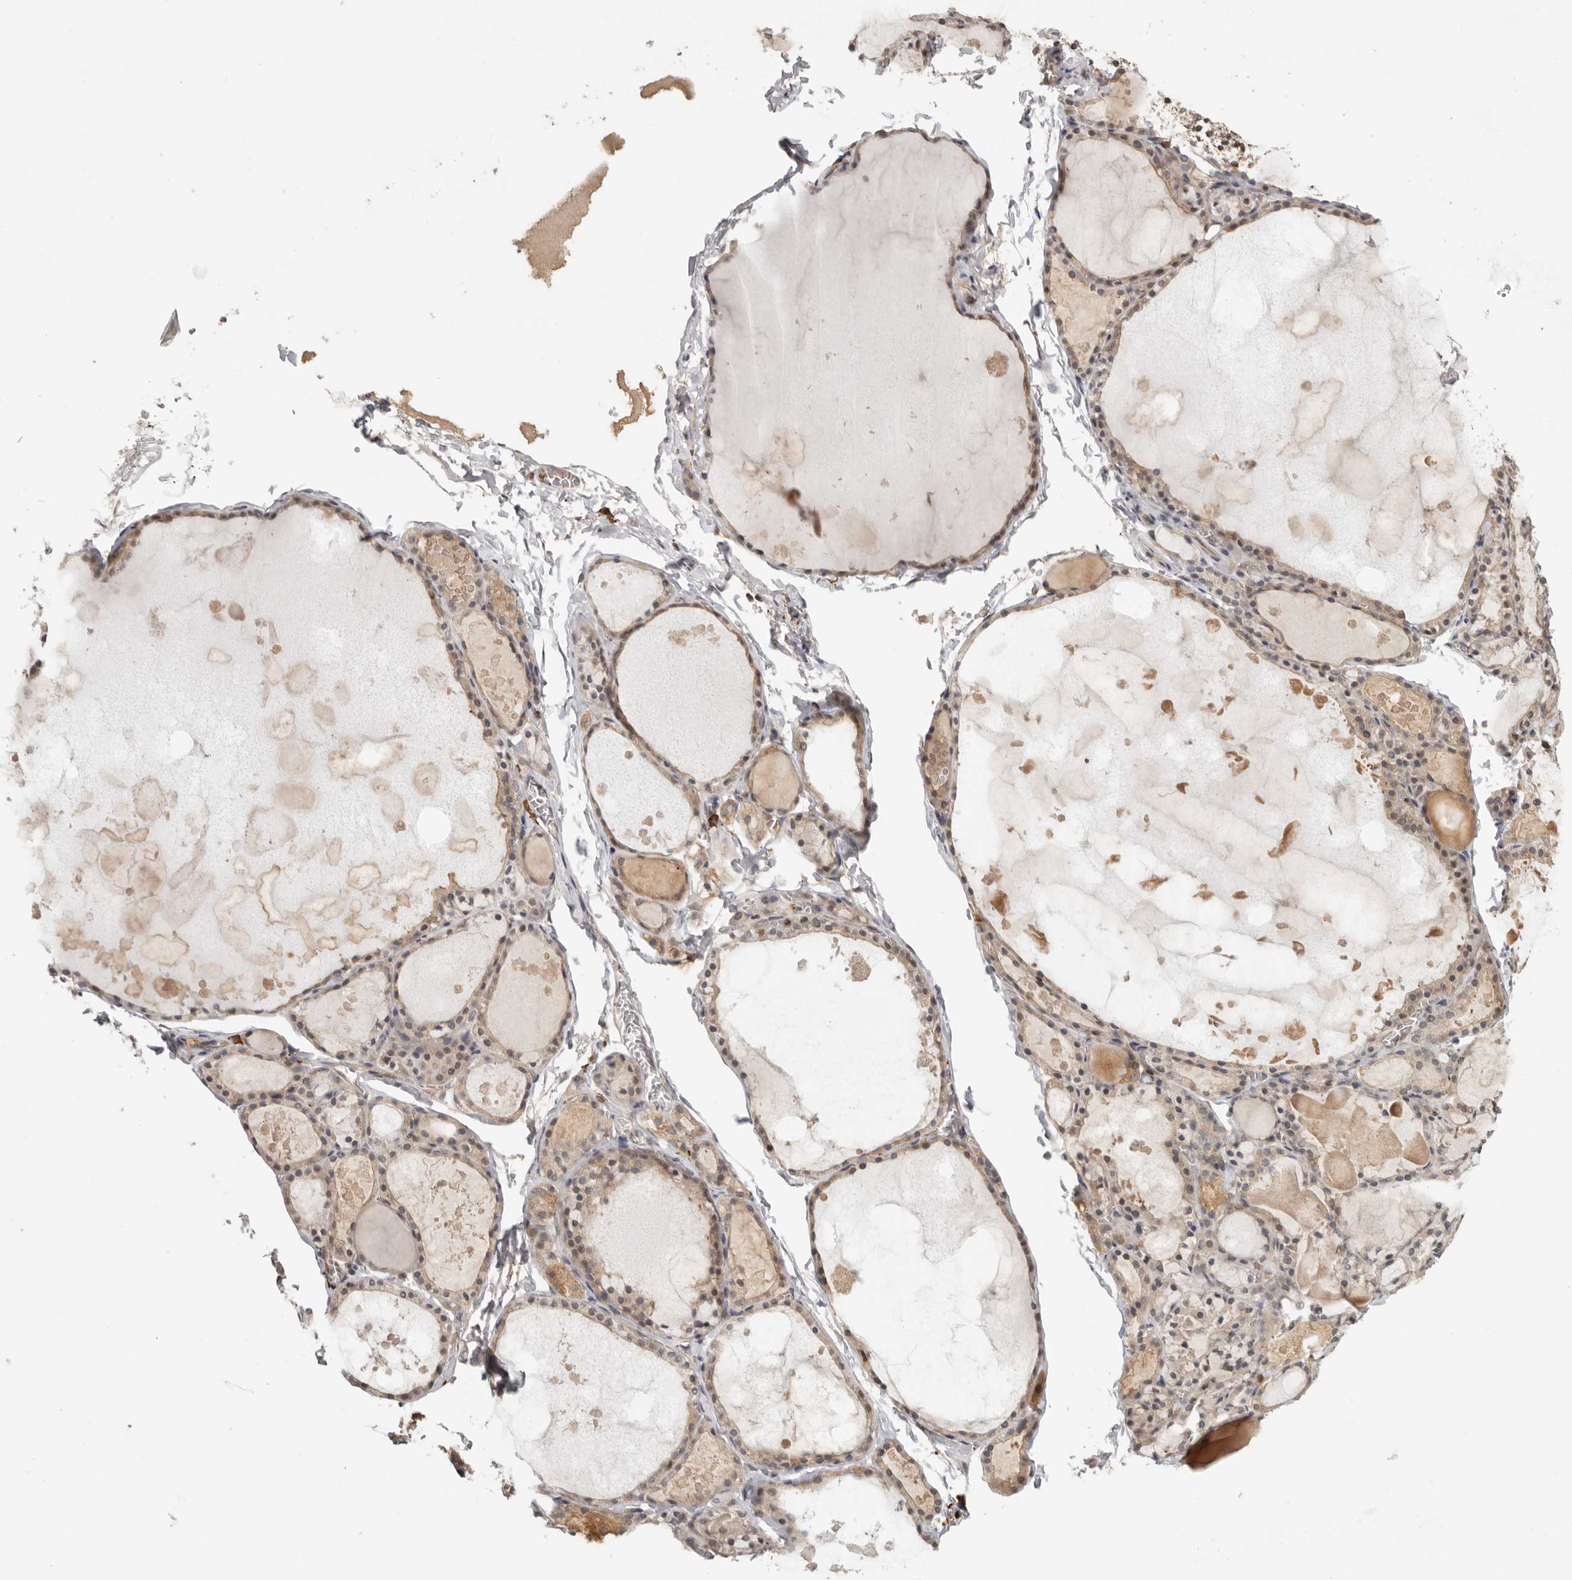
{"staining": {"intensity": "weak", "quantity": ">75%", "location": "cytoplasmic/membranous"}, "tissue": "thyroid gland", "cell_type": "Glandular cells", "image_type": "normal", "snomed": [{"axis": "morphology", "description": "Normal tissue, NOS"}, {"axis": "topography", "description": "Thyroid gland"}], "caption": "Protein expression by immunohistochemistry reveals weak cytoplasmic/membranous positivity in approximately >75% of glandular cells in benign thyroid gland. (Stains: DAB (3,3'-diaminobenzidine) in brown, nuclei in blue, Microscopy: brightfield microscopy at high magnification).", "gene": "PSMA5", "patient": {"sex": "male", "age": 56}}